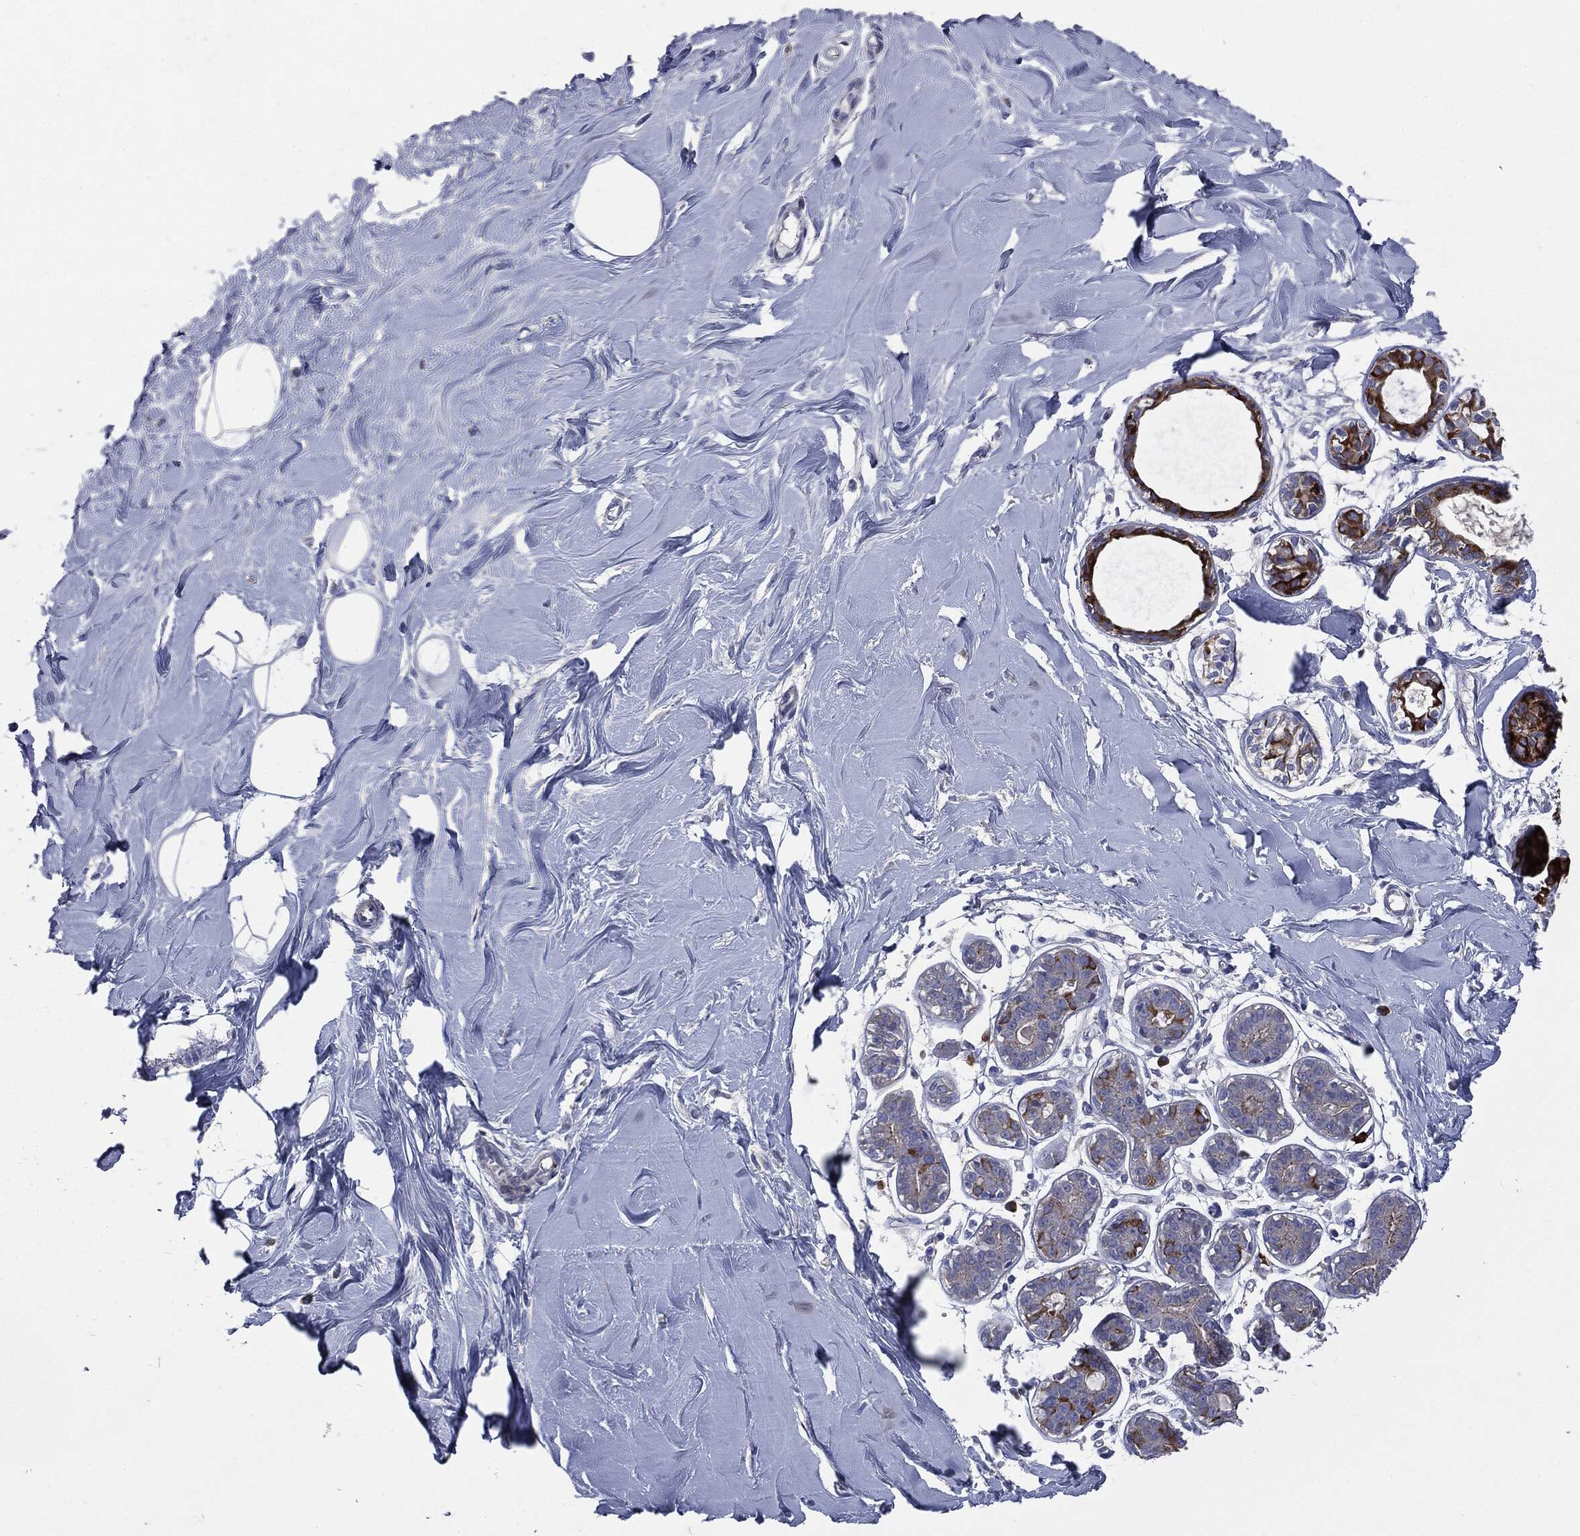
{"staining": {"intensity": "negative", "quantity": "none", "location": "none"}, "tissue": "soft tissue", "cell_type": "Fibroblasts", "image_type": "normal", "snomed": [{"axis": "morphology", "description": "Normal tissue, NOS"}, {"axis": "topography", "description": "Breast"}], "caption": "Soft tissue stained for a protein using immunohistochemistry (IHC) shows no expression fibroblasts.", "gene": "PTGS2", "patient": {"sex": "female", "age": 49}}